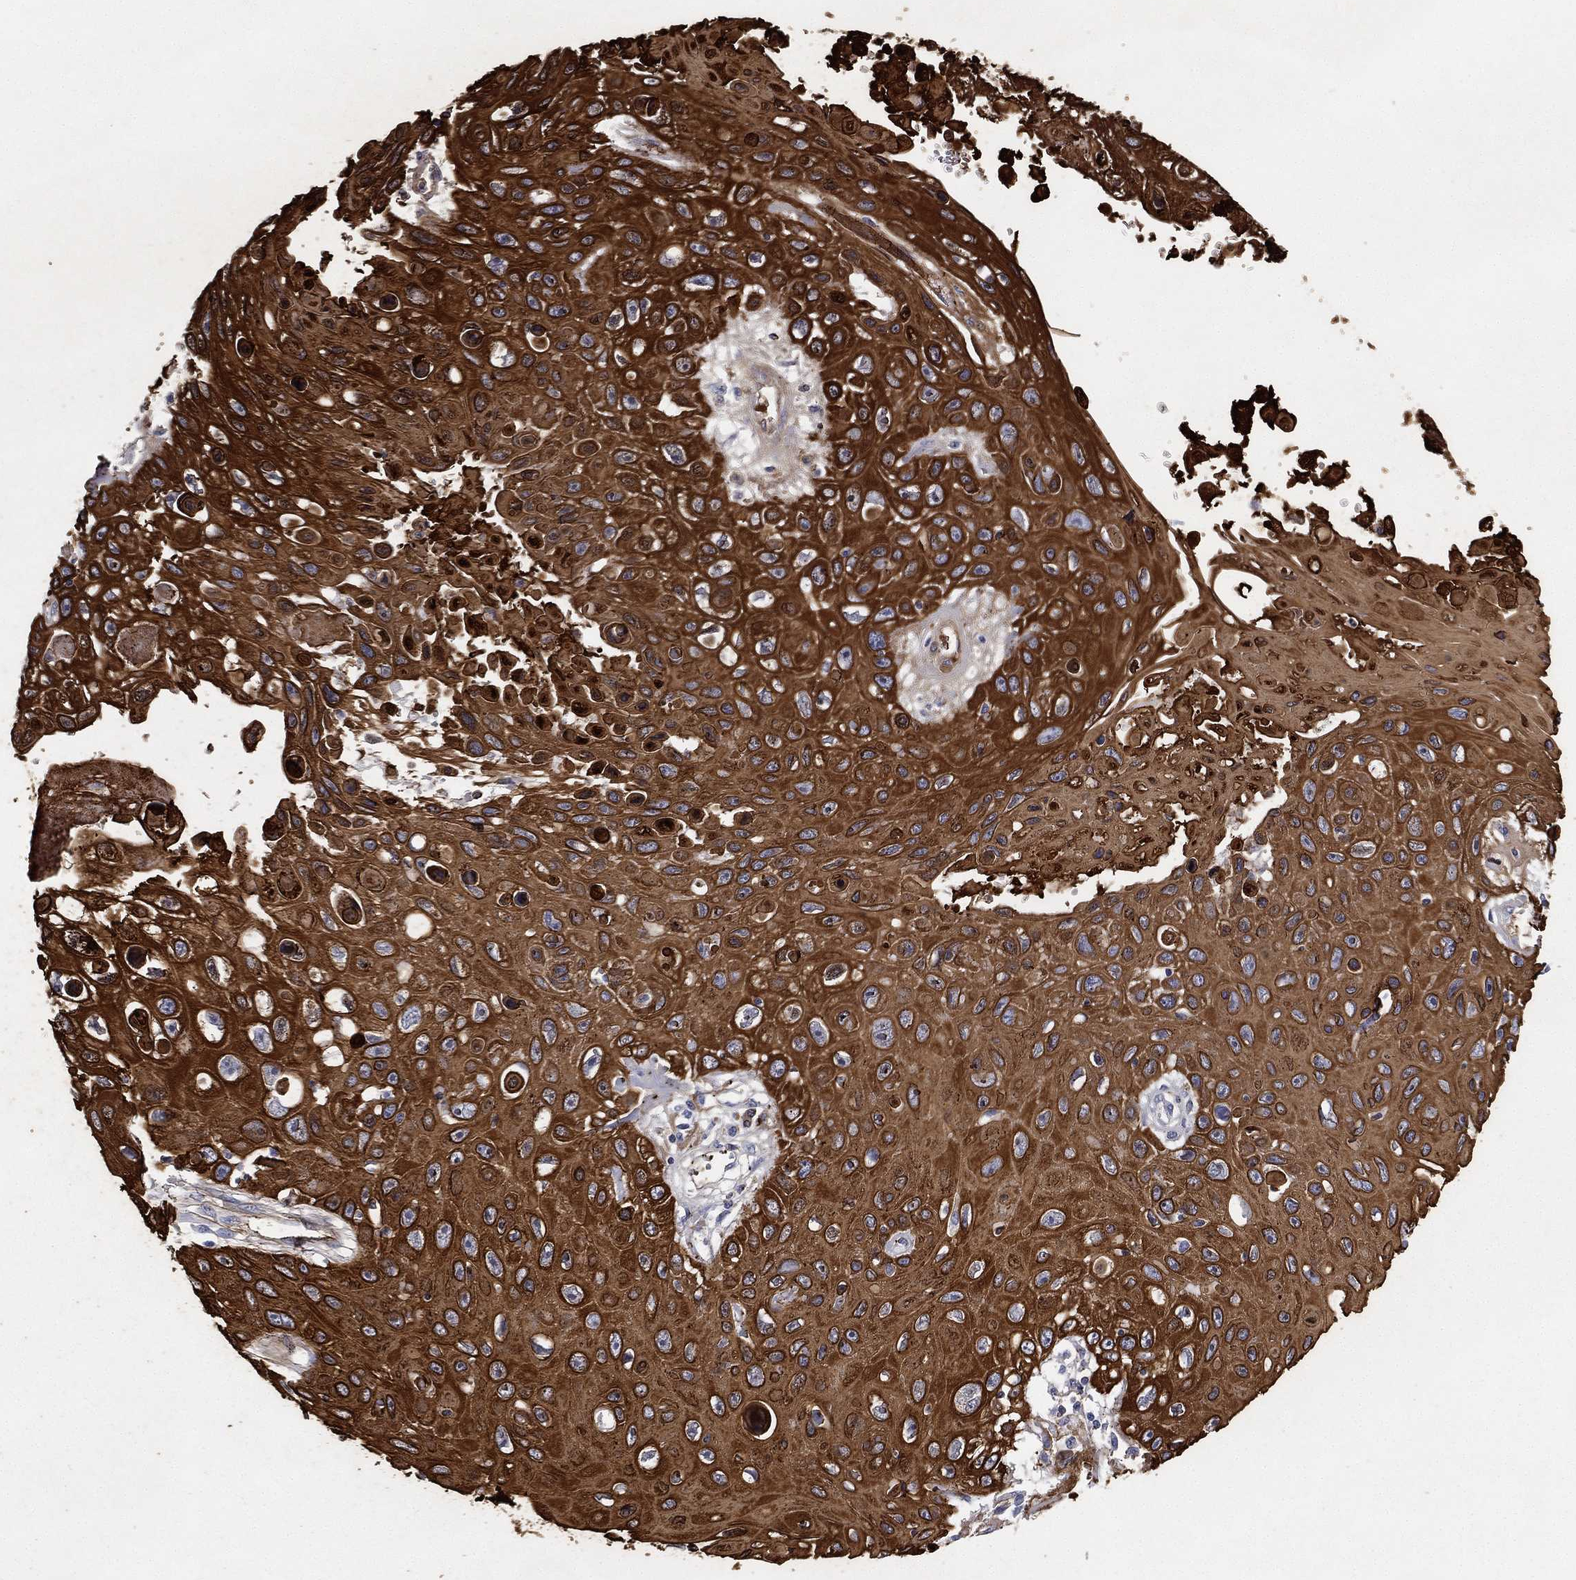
{"staining": {"intensity": "strong", "quantity": ">75%", "location": "cytoplasmic/membranous"}, "tissue": "skin cancer", "cell_type": "Tumor cells", "image_type": "cancer", "snomed": [{"axis": "morphology", "description": "Squamous cell carcinoma, NOS"}, {"axis": "topography", "description": "Skin"}], "caption": "IHC micrograph of human skin squamous cell carcinoma stained for a protein (brown), which reveals high levels of strong cytoplasmic/membranous positivity in about >75% of tumor cells.", "gene": "KRT7", "patient": {"sex": "male", "age": 82}}